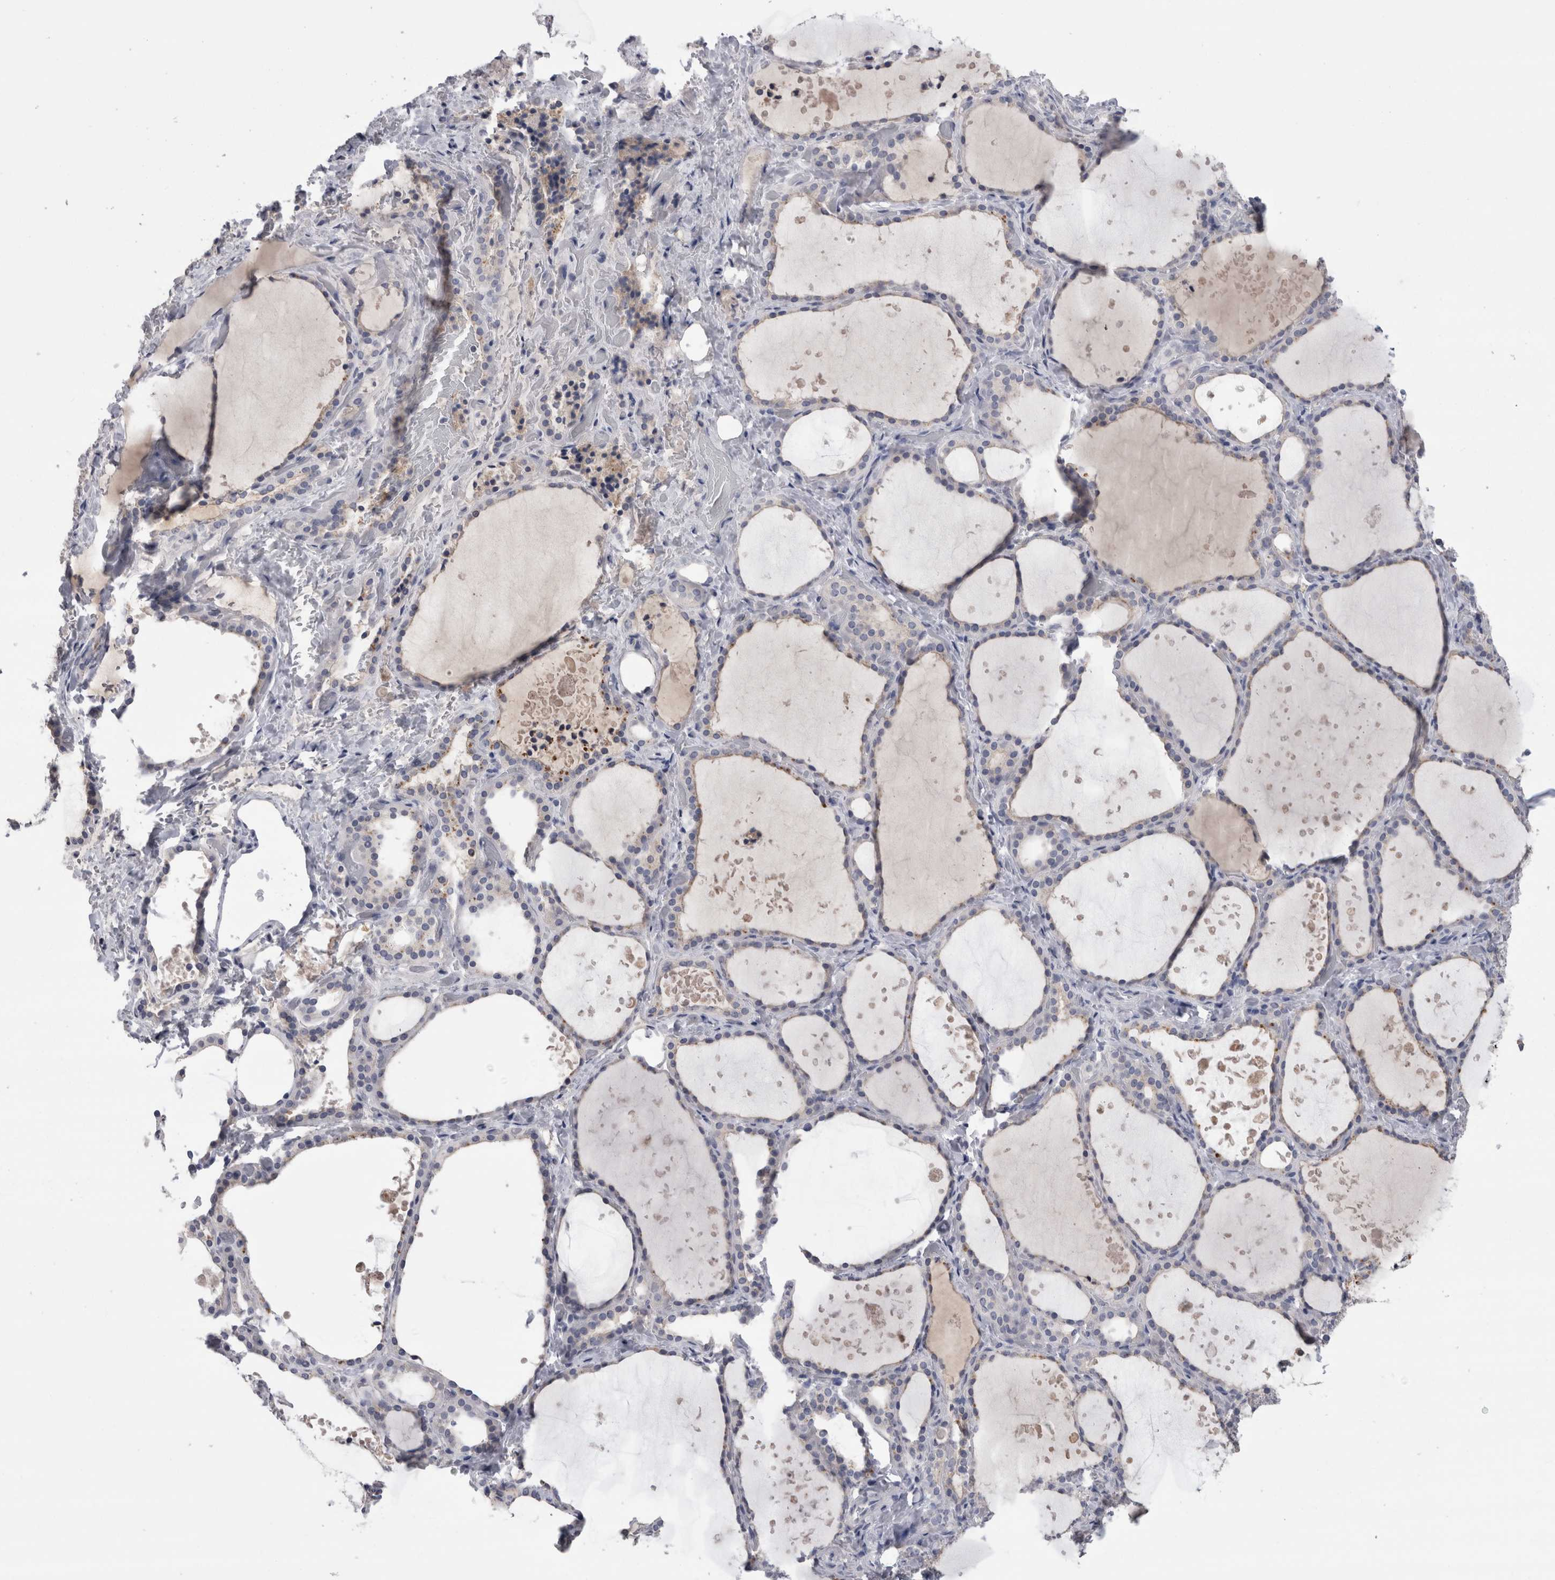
{"staining": {"intensity": "negative", "quantity": "none", "location": "none"}, "tissue": "thyroid gland", "cell_type": "Glandular cells", "image_type": "normal", "snomed": [{"axis": "morphology", "description": "Normal tissue, NOS"}, {"axis": "topography", "description": "Thyroid gland"}], "caption": "This is a micrograph of immunohistochemistry (IHC) staining of unremarkable thyroid gland, which shows no positivity in glandular cells.", "gene": "REG1A", "patient": {"sex": "female", "age": 44}}